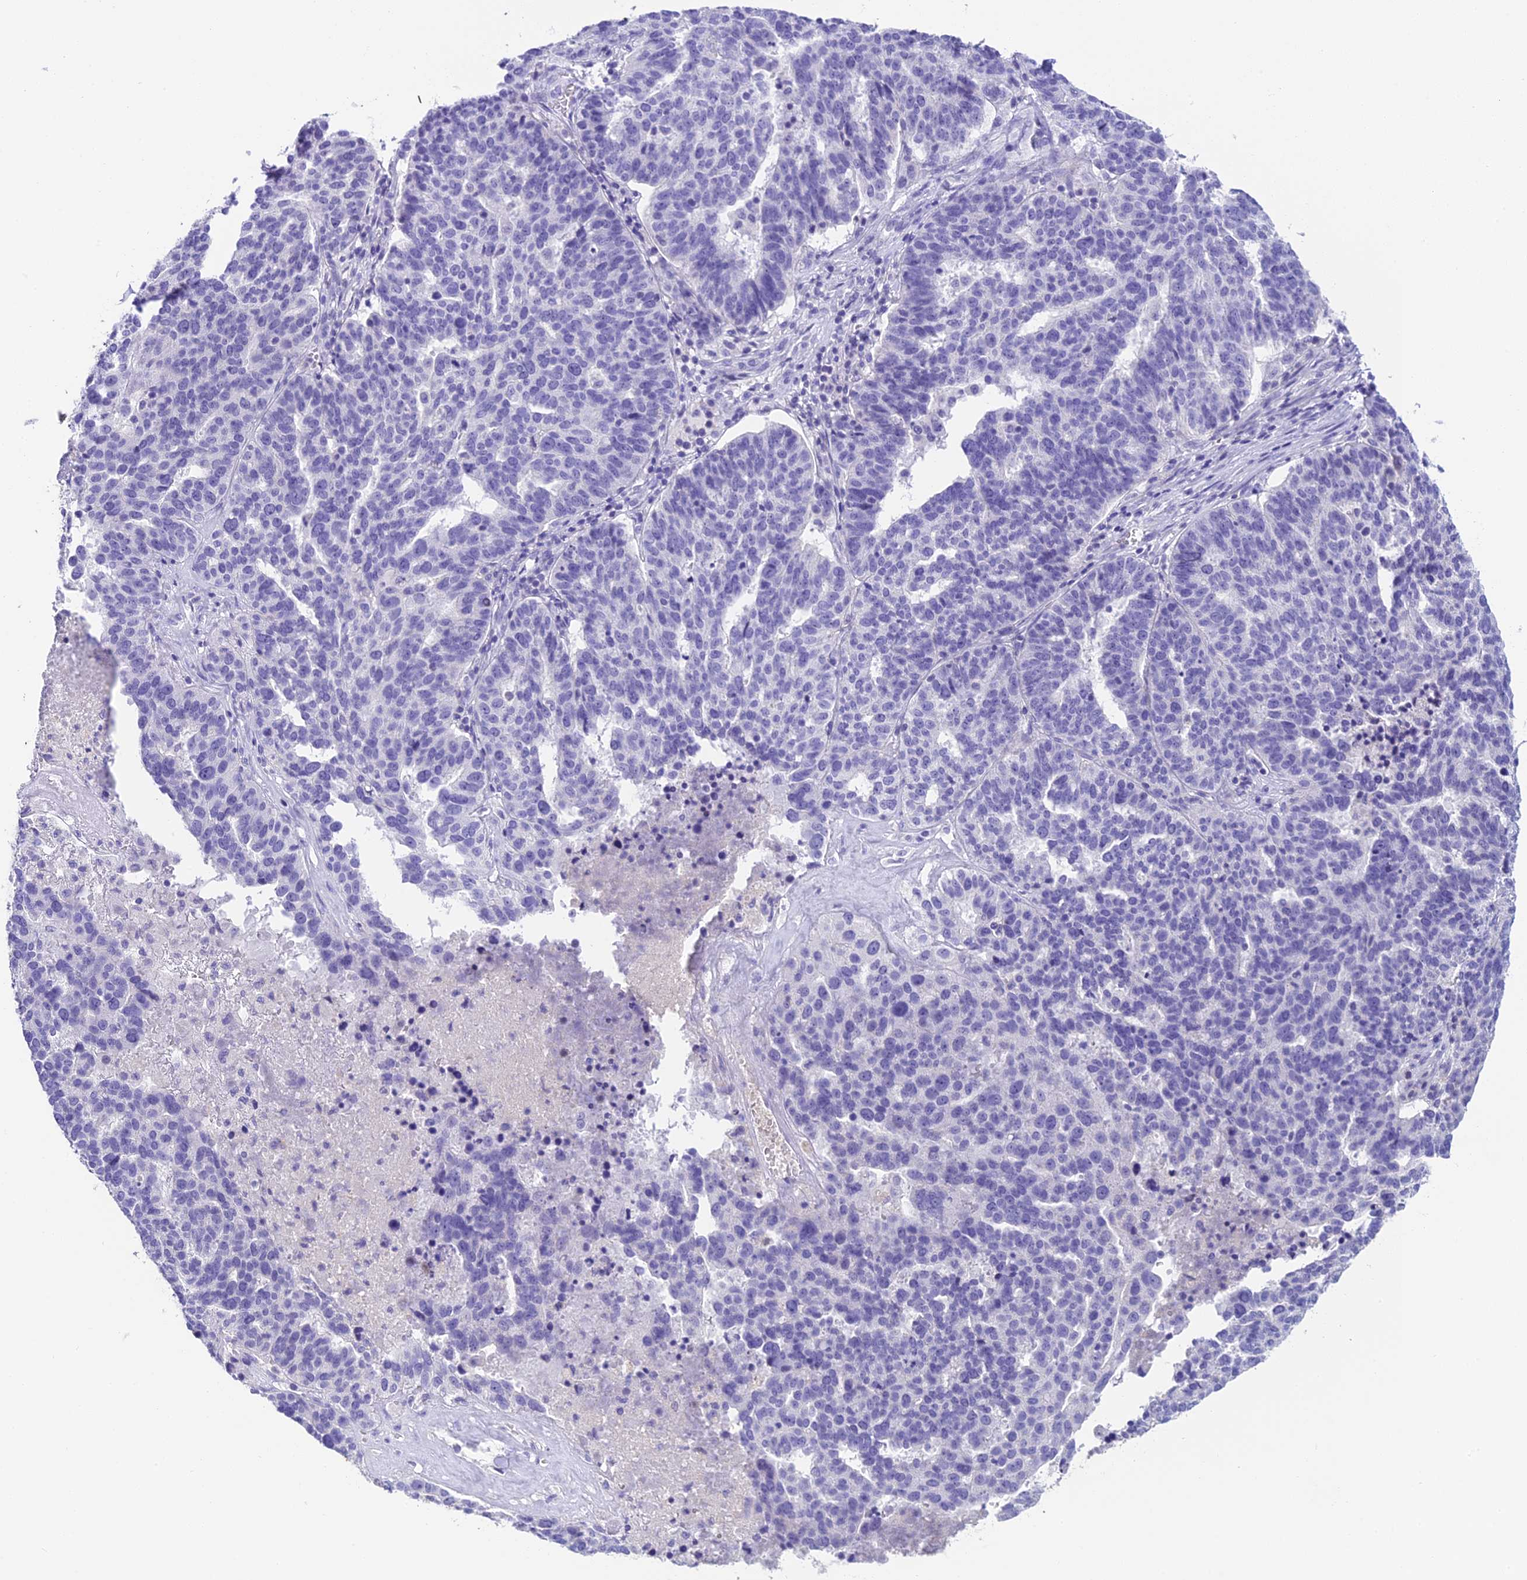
{"staining": {"intensity": "negative", "quantity": "none", "location": "none"}, "tissue": "ovarian cancer", "cell_type": "Tumor cells", "image_type": "cancer", "snomed": [{"axis": "morphology", "description": "Cystadenocarcinoma, serous, NOS"}, {"axis": "topography", "description": "Ovary"}], "caption": "High magnification brightfield microscopy of ovarian cancer (serous cystadenocarcinoma) stained with DAB (brown) and counterstained with hematoxylin (blue): tumor cells show no significant staining.", "gene": "C12orf29", "patient": {"sex": "female", "age": 59}}